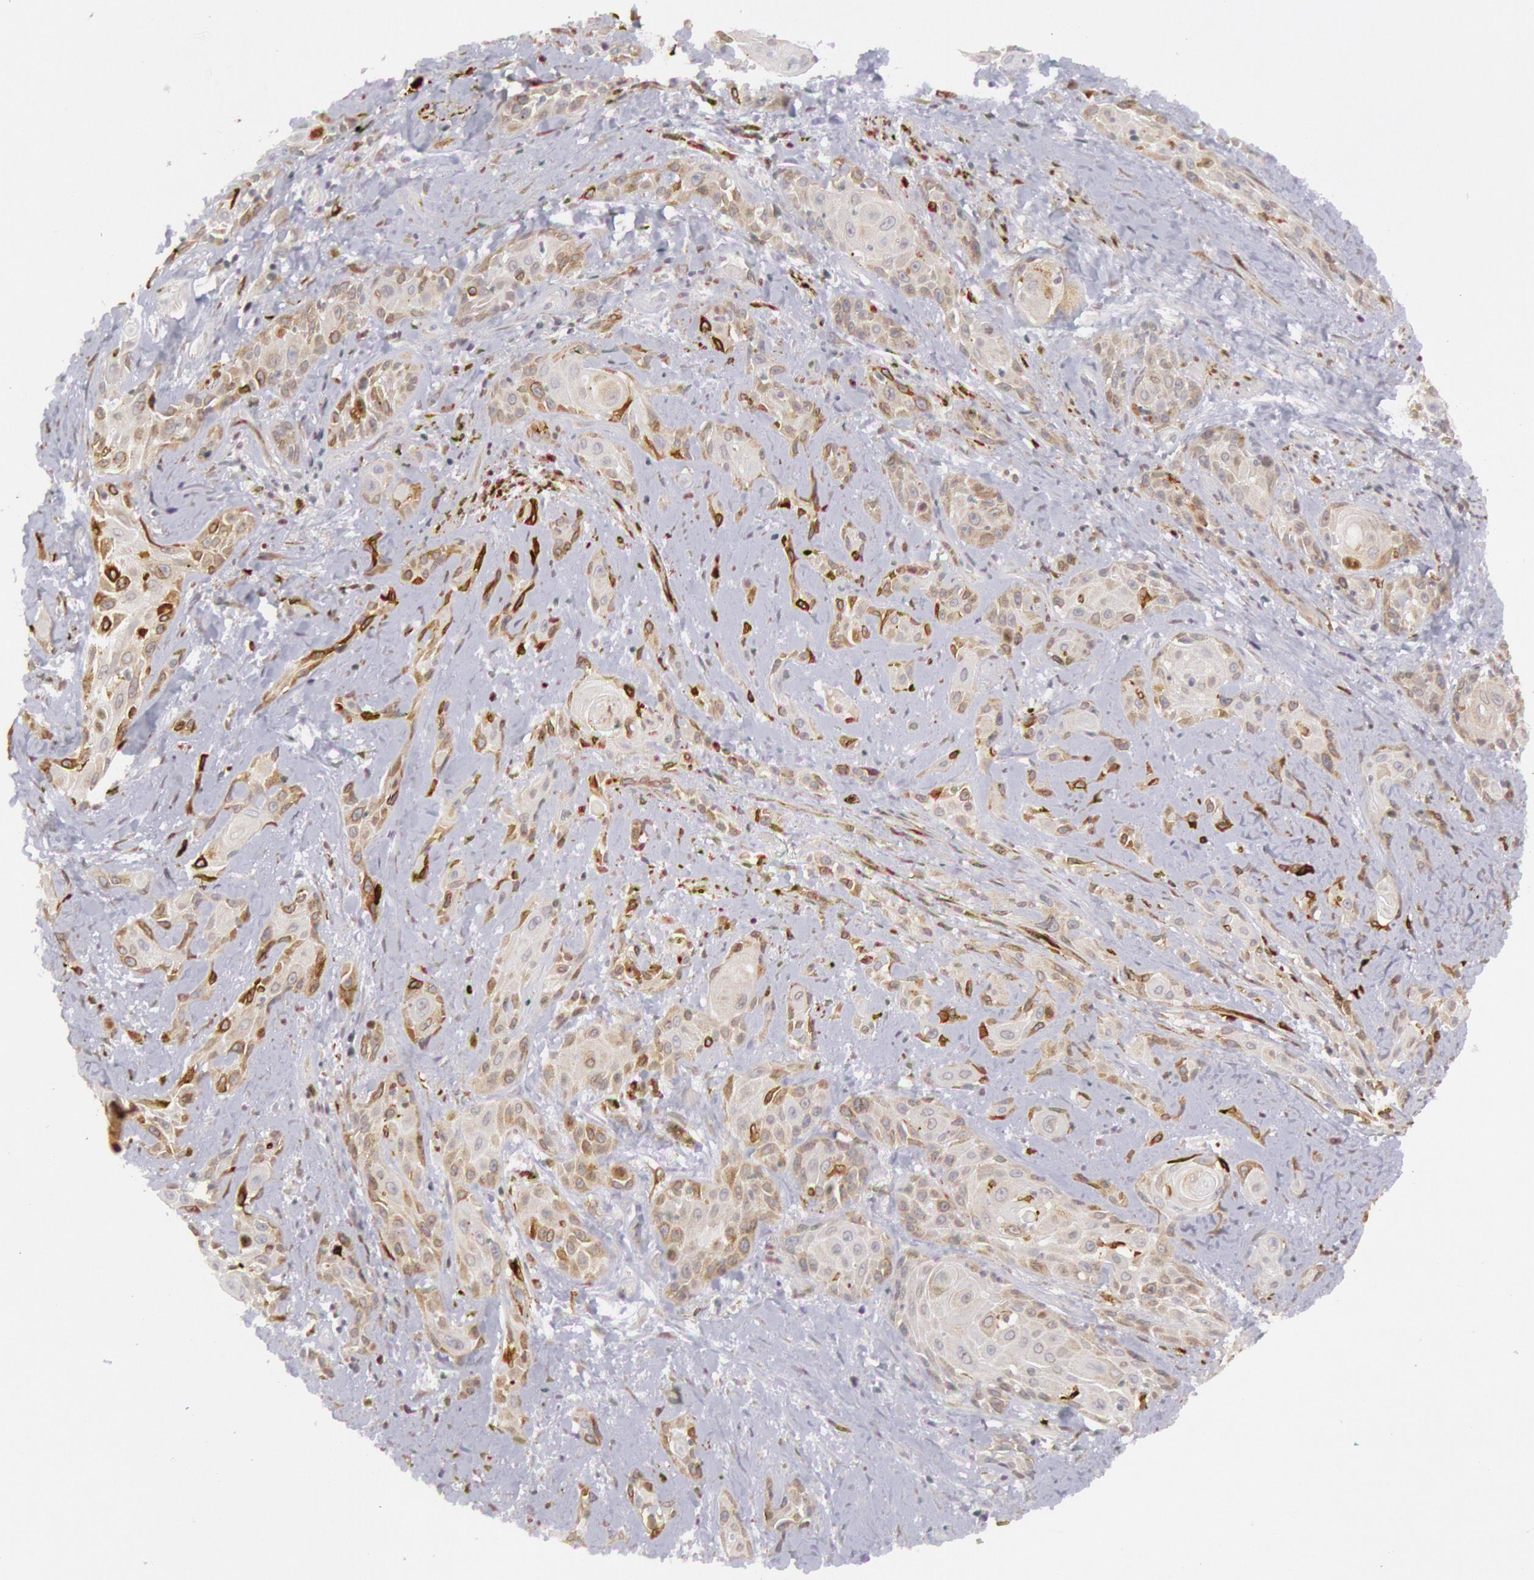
{"staining": {"intensity": "moderate", "quantity": "25%-75%", "location": "cytoplasmic/membranous"}, "tissue": "skin cancer", "cell_type": "Tumor cells", "image_type": "cancer", "snomed": [{"axis": "morphology", "description": "Squamous cell carcinoma, NOS"}, {"axis": "topography", "description": "Skin"}, {"axis": "topography", "description": "Anal"}], "caption": "The immunohistochemical stain highlights moderate cytoplasmic/membranous staining in tumor cells of skin cancer (squamous cell carcinoma) tissue. The staining was performed using DAB to visualize the protein expression in brown, while the nuclei were stained in blue with hematoxylin (Magnification: 20x).", "gene": "PTGS2", "patient": {"sex": "male", "age": 64}}